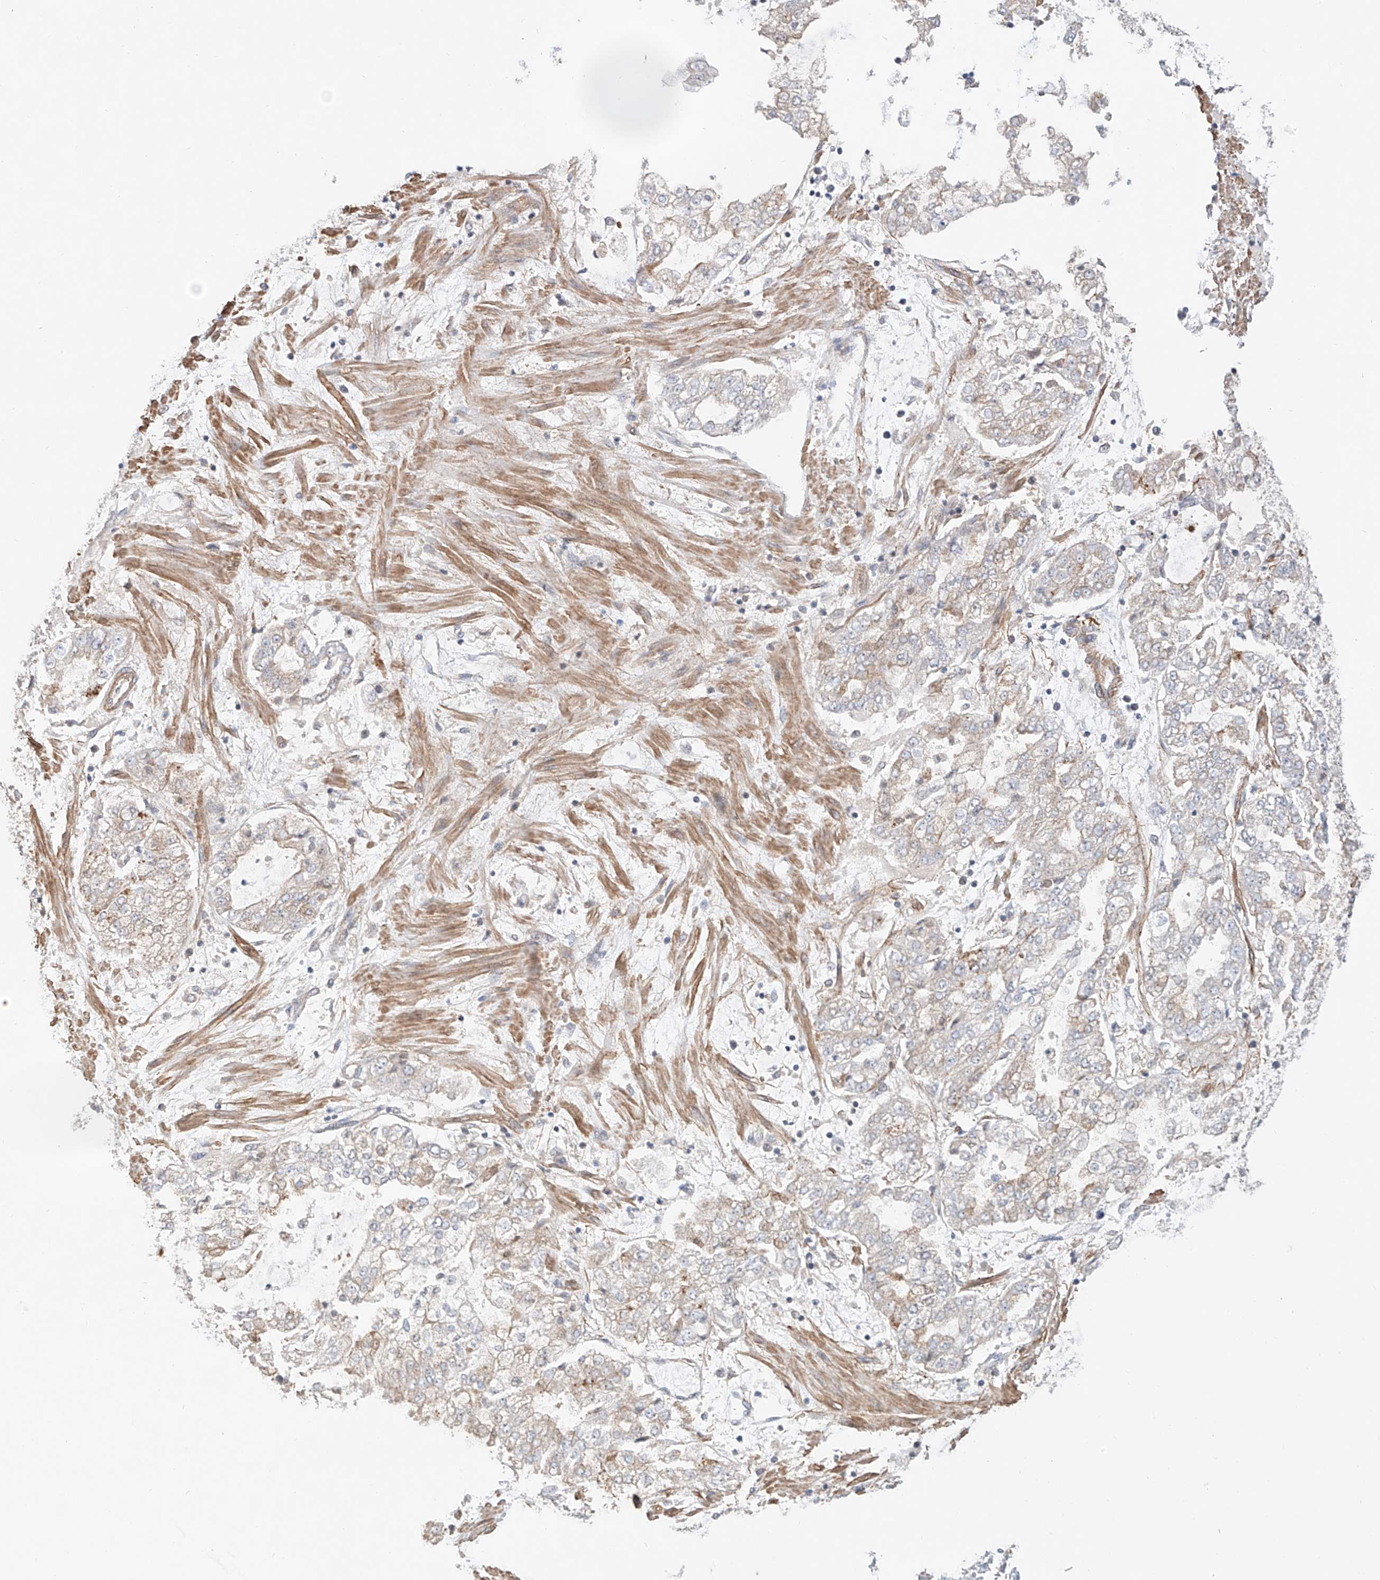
{"staining": {"intensity": "negative", "quantity": "none", "location": "none"}, "tissue": "stomach cancer", "cell_type": "Tumor cells", "image_type": "cancer", "snomed": [{"axis": "morphology", "description": "Adenocarcinoma, NOS"}, {"axis": "topography", "description": "Stomach"}], "caption": "Tumor cells are negative for brown protein staining in stomach cancer.", "gene": "TSR2", "patient": {"sex": "male", "age": 76}}